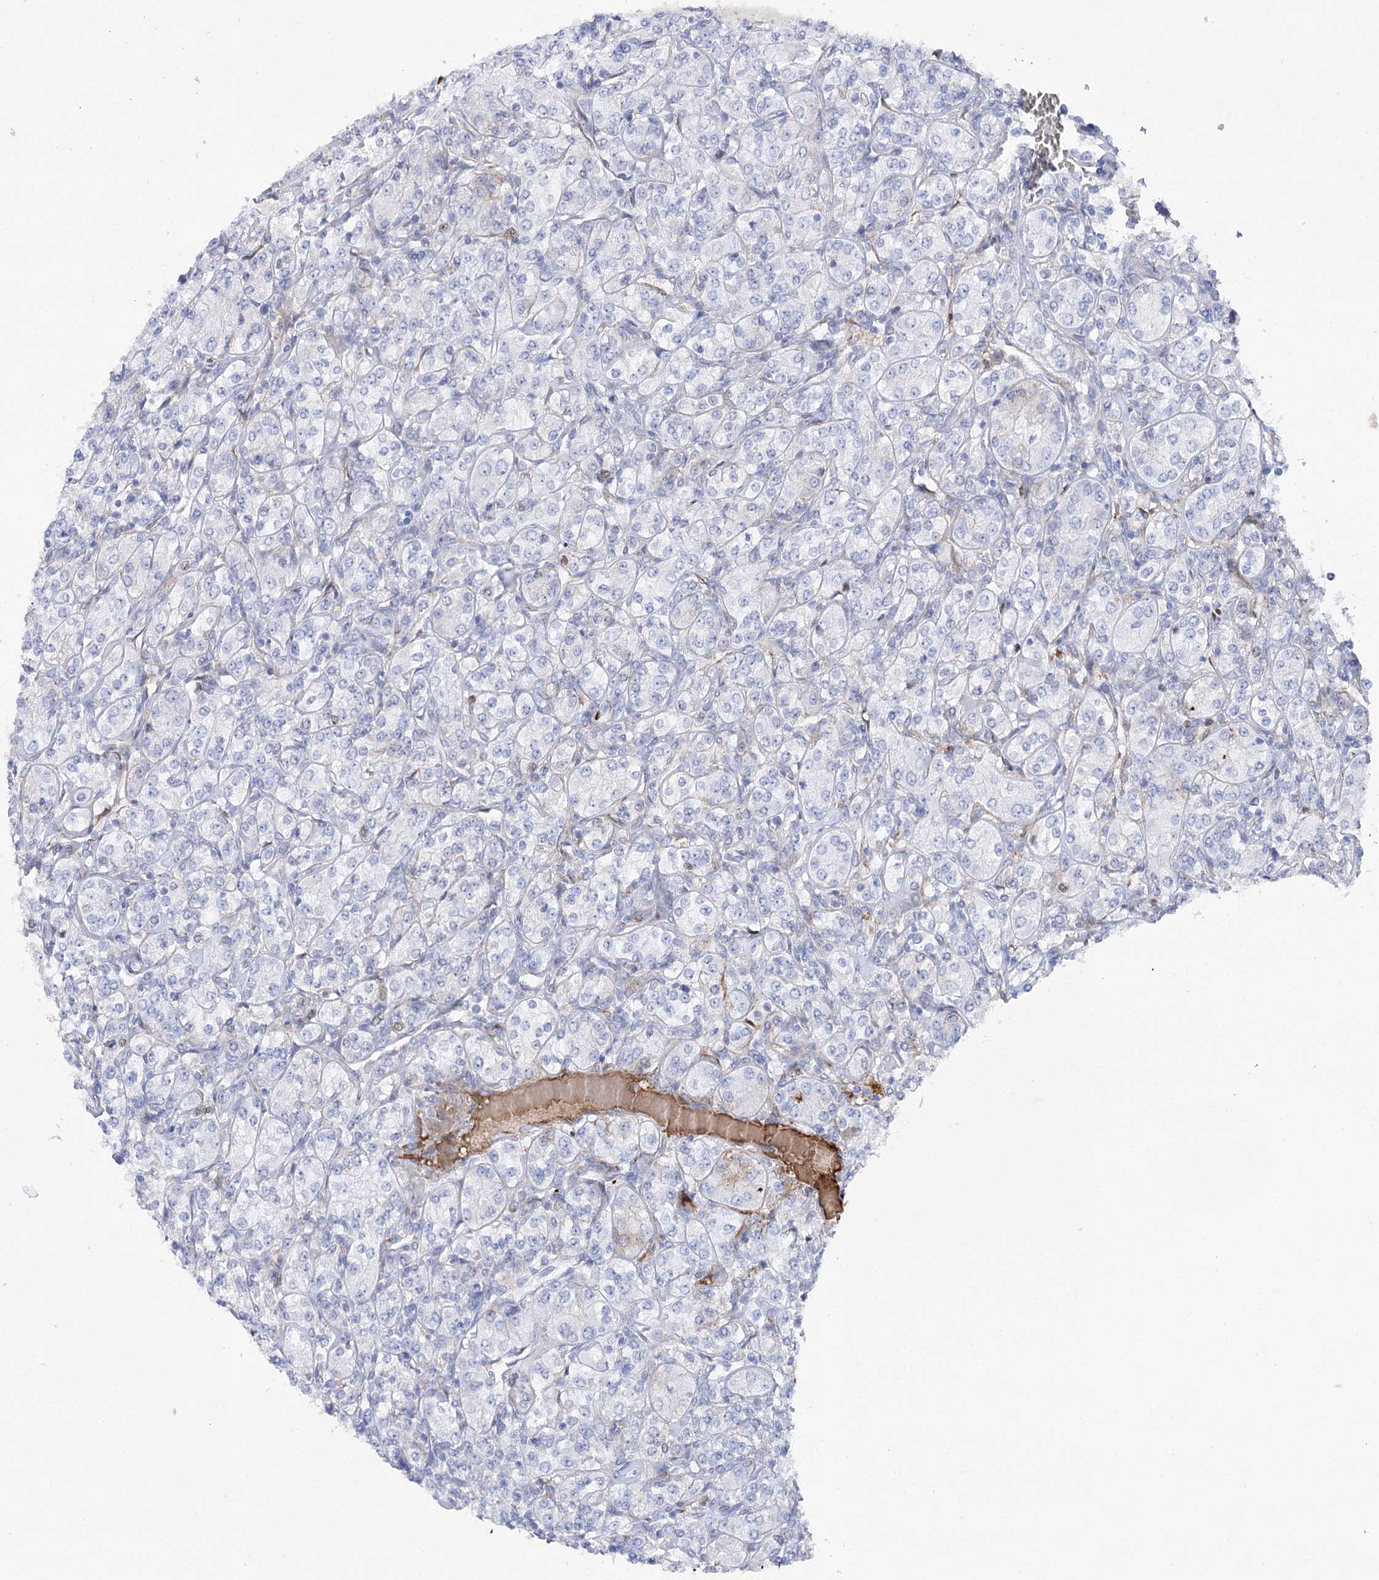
{"staining": {"intensity": "negative", "quantity": "none", "location": "none"}, "tissue": "renal cancer", "cell_type": "Tumor cells", "image_type": "cancer", "snomed": [{"axis": "morphology", "description": "Adenocarcinoma, NOS"}, {"axis": "topography", "description": "Kidney"}], "caption": "Micrograph shows no protein staining in tumor cells of renal adenocarcinoma tissue.", "gene": "ANKRD23", "patient": {"sex": "male", "age": 77}}